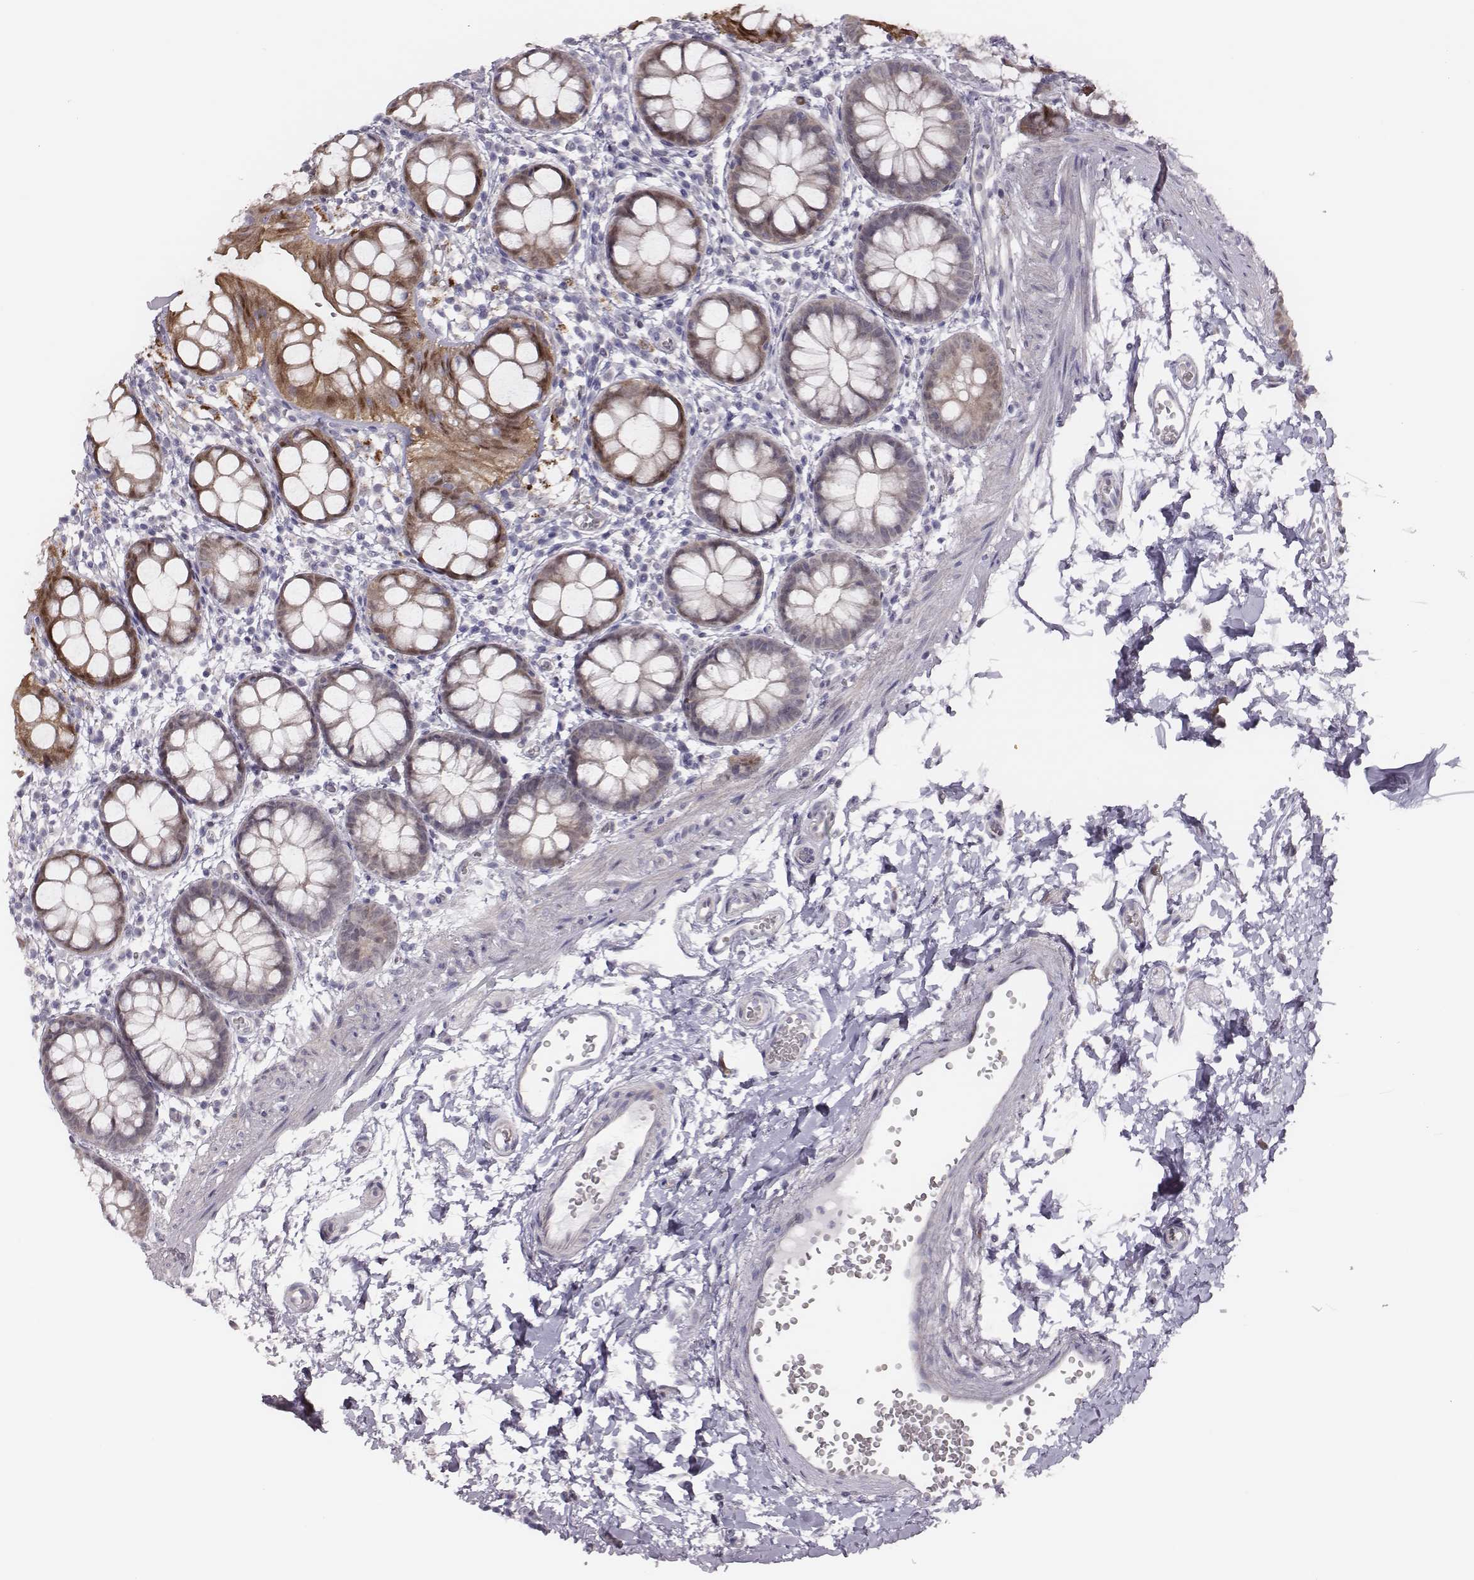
{"staining": {"intensity": "moderate", "quantity": ">75%", "location": "cytoplasmic/membranous,nuclear"}, "tissue": "rectum", "cell_type": "Glandular cells", "image_type": "normal", "snomed": [{"axis": "morphology", "description": "Normal tissue, NOS"}, {"axis": "topography", "description": "Rectum"}], "caption": "Brown immunohistochemical staining in unremarkable rectum exhibits moderate cytoplasmic/membranous,nuclear positivity in about >75% of glandular cells. (brown staining indicates protein expression, while blue staining denotes nuclei).", "gene": "SCML2", "patient": {"sex": "male", "age": 57}}